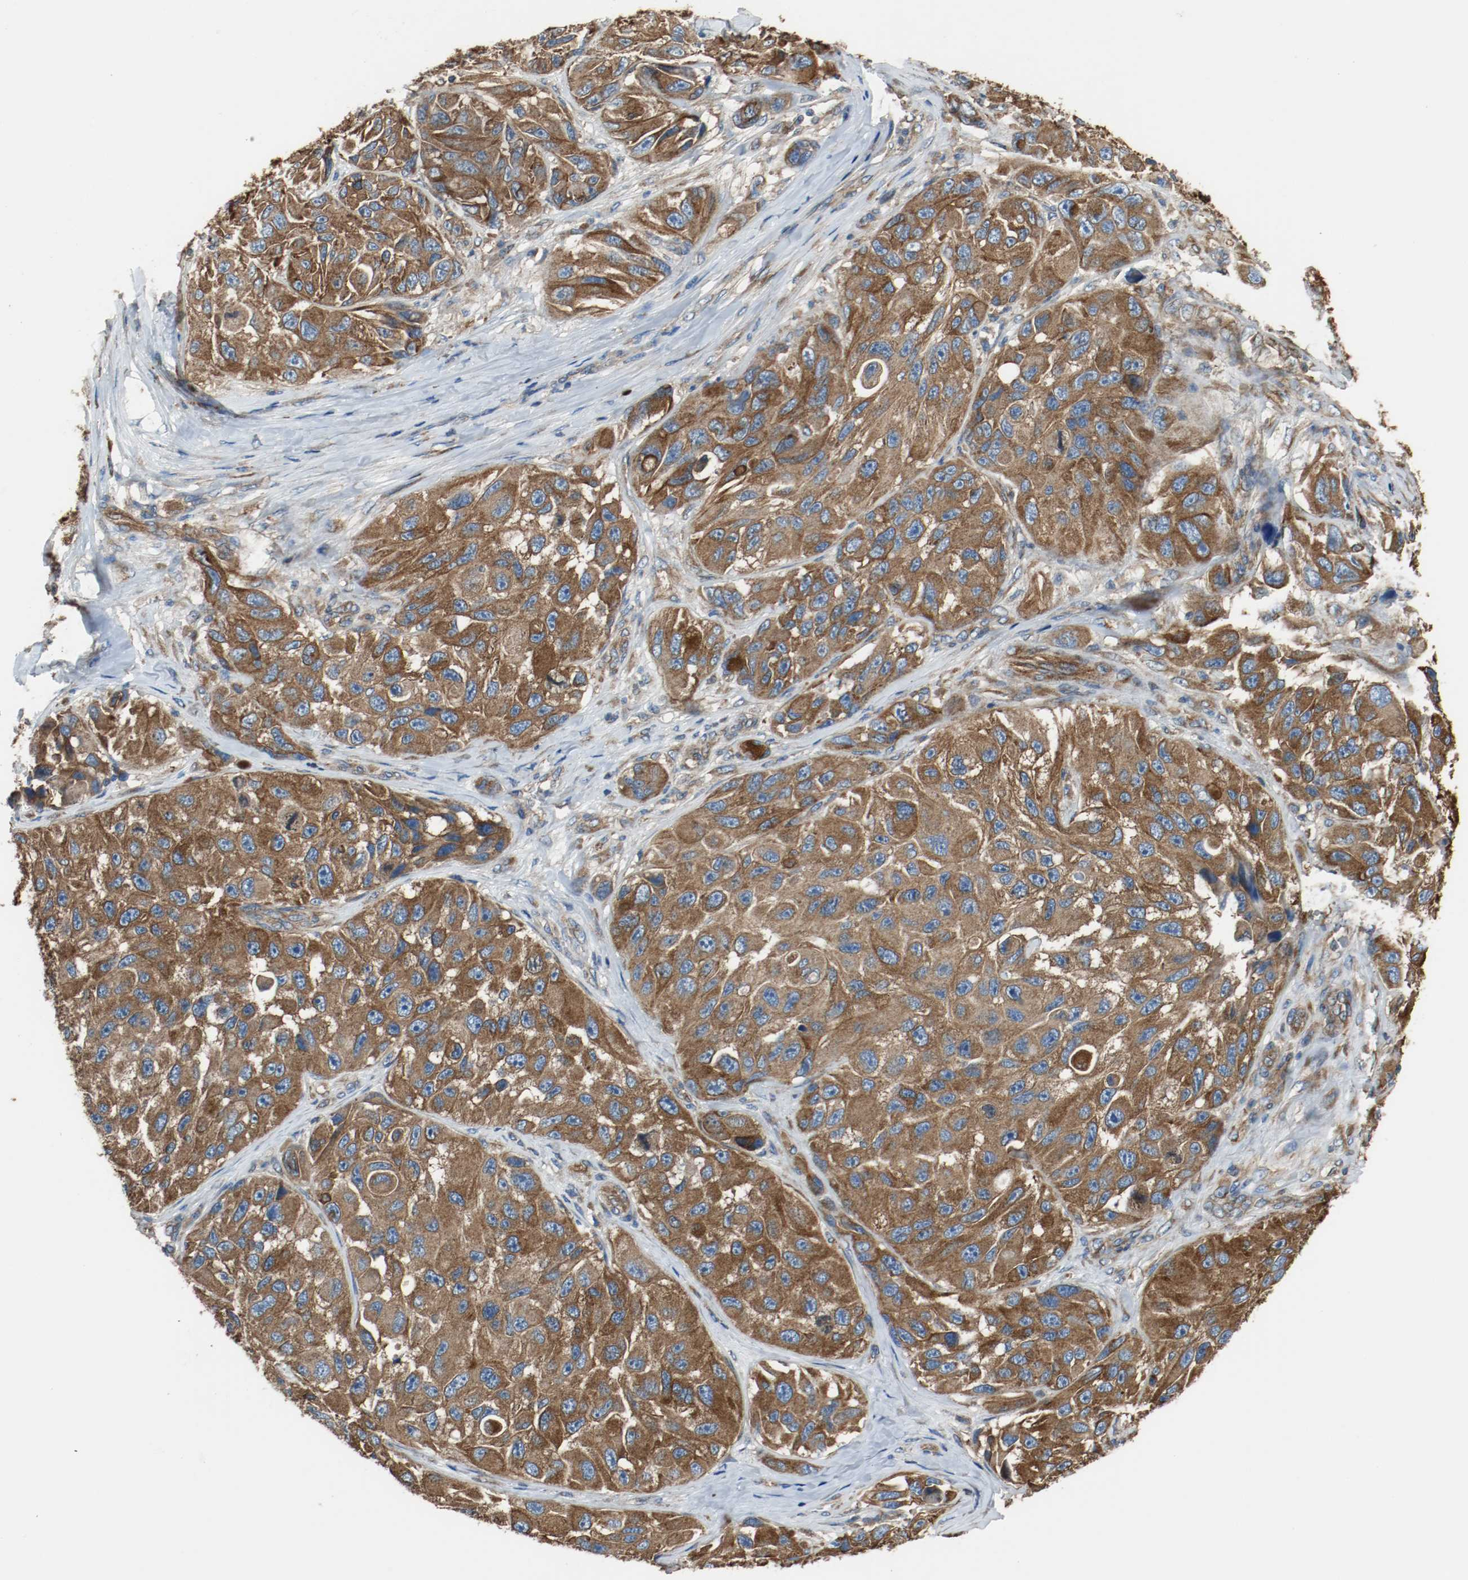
{"staining": {"intensity": "strong", "quantity": ">75%", "location": "cytoplasmic/membranous"}, "tissue": "melanoma", "cell_type": "Tumor cells", "image_type": "cancer", "snomed": [{"axis": "morphology", "description": "Malignant melanoma, NOS"}, {"axis": "topography", "description": "Skin"}], "caption": "Immunohistochemistry (IHC) micrograph of human malignant melanoma stained for a protein (brown), which demonstrates high levels of strong cytoplasmic/membranous staining in about >75% of tumor cells.", "gene": "TUBA3D", "patient": {"sex": "female", "age": 73}}